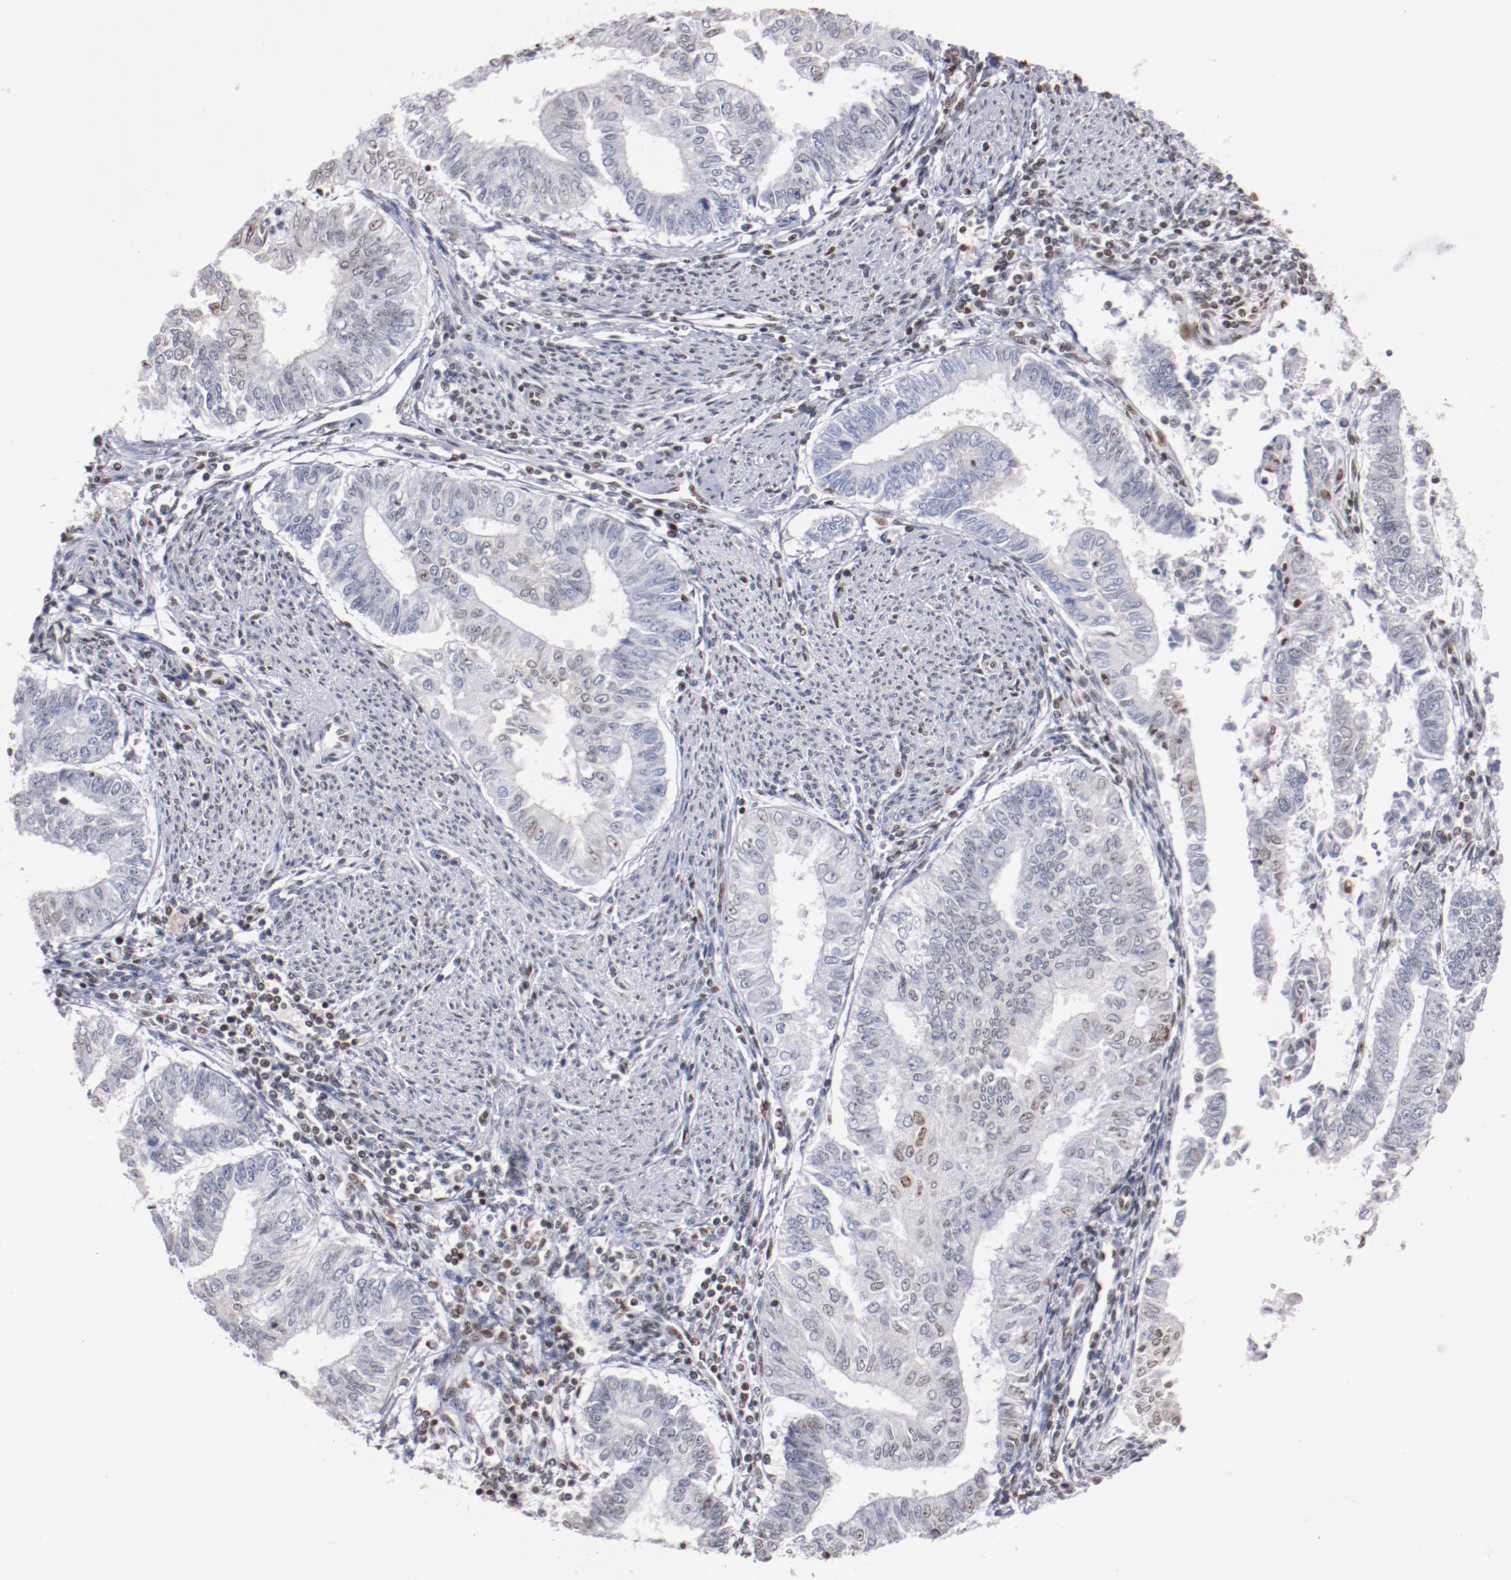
{"staining": {"intensity": "negative", "quantity": "none", "location": "none"}, "tissue": "endometrial cancer", "cell_type": "Tumor cells", "image_type": "cancer", "snomed": [{"axis": "morphology", "description": "Adenocarcinoma, NOS"}, {"axis": "topography", "description": "Endometrium"}], "caption": "Adenocarcinoma (endometrial) was stained to show a protein in brown. There is no significant positivity in tumor cells.", "gene": "IFI16", "patient": {"sex": "female", "age": 66}}